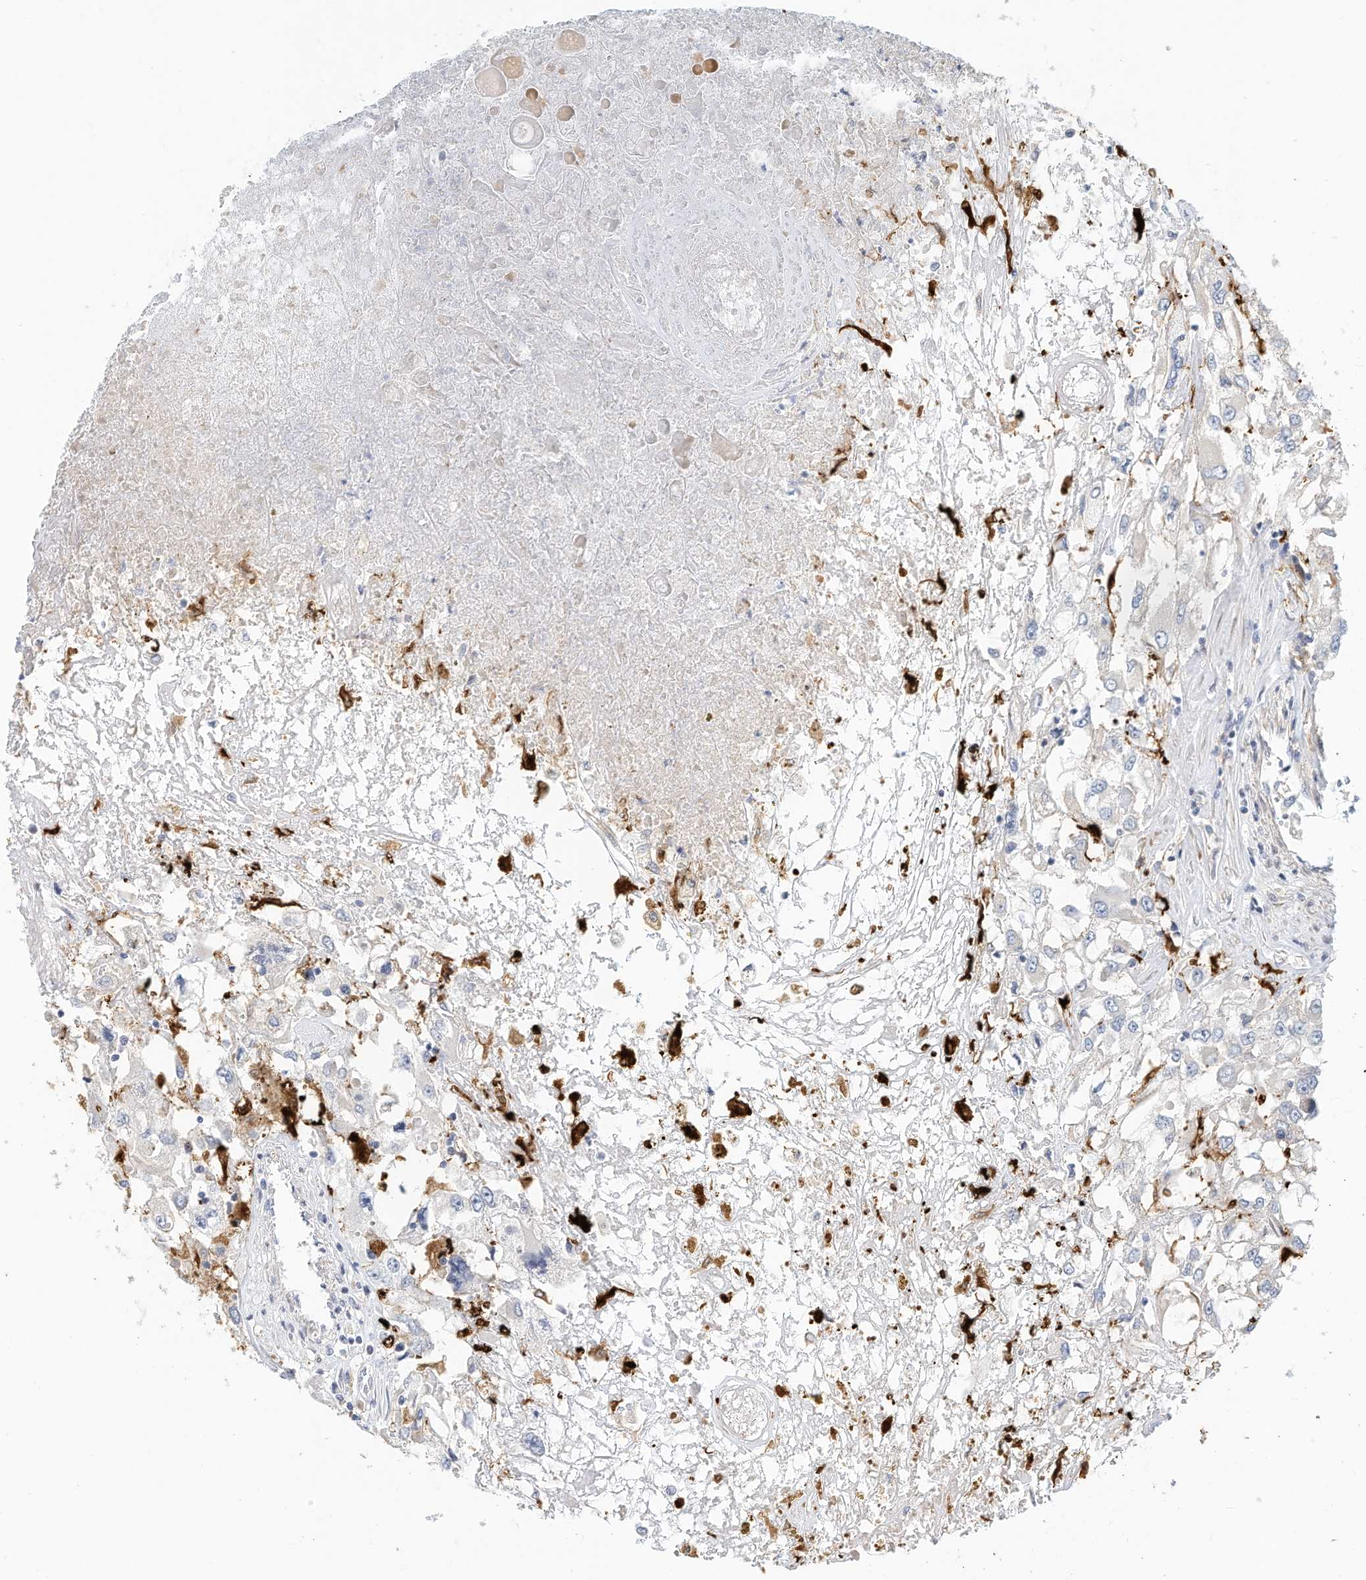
{"staining": {"intensity": "negative", "quantity": "none", "location": "none"}, "tissue": "renal cancer", "cell_type": "Tumor cells", "image_type": "cancer", "snomed": [{"axis": "morphology", "description": "Adenocarcinoma, NOS"}, {"axis": "topography", "description": "Kidney"}], "caption": "Image shows no significant protein expression in tumor cells of adenocarcinoma (renal). (DAB immunohistochemistry (IHC) with hematoxylin counter stain).", "gene": "MICAL1", "patient": {"sex": "female", "age": 52}}